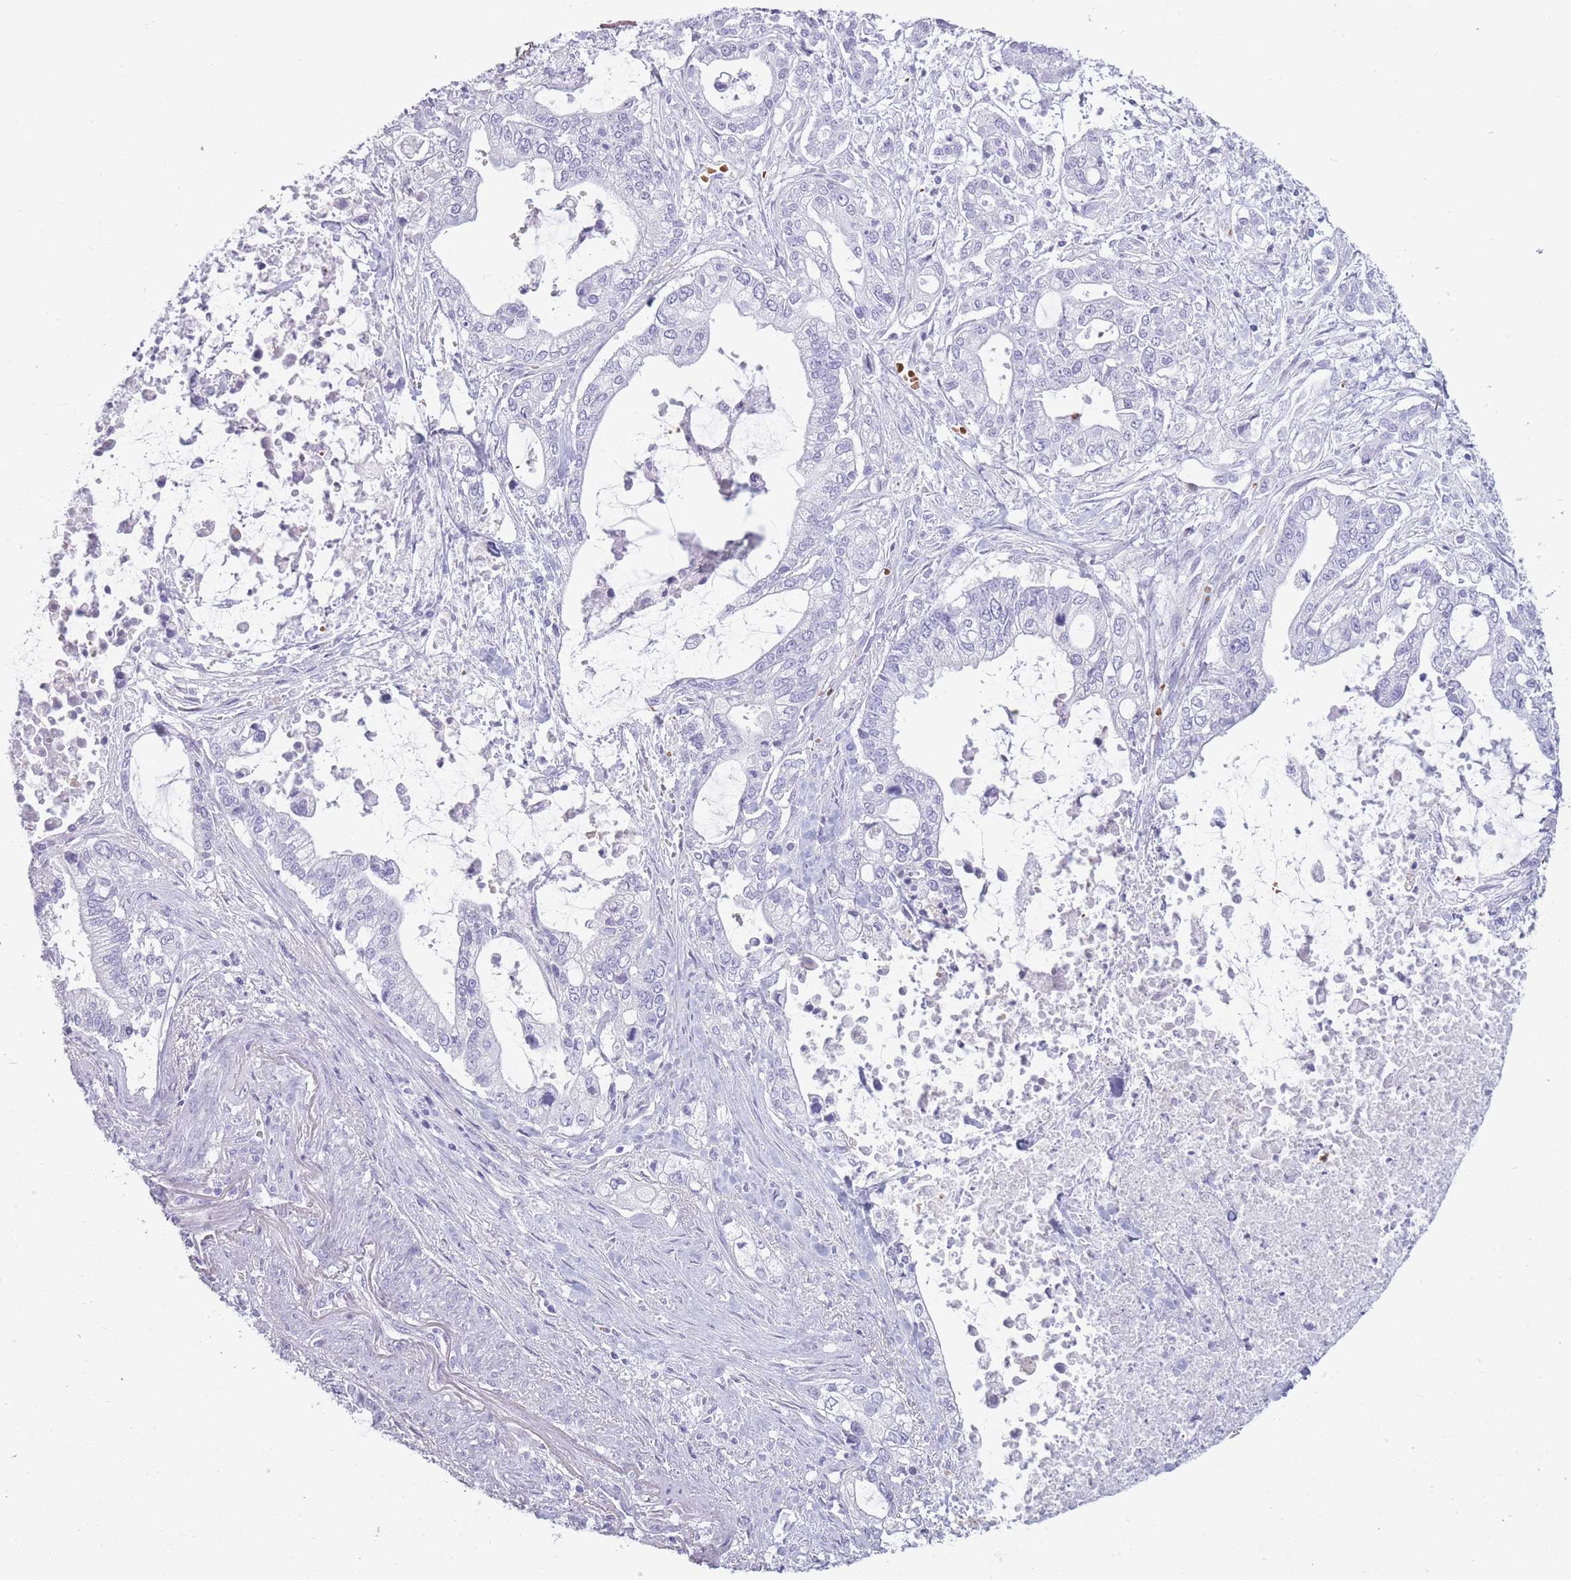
{"staining": {"intensity": "negative", "quantity": "none", "location": "none"}, "tissue": "pancreatic cancer", "cell_type": "Tumor cells", "image_type": "cancer", "snomed": [{"axis": "morphology", "description": "Adenocarcinoma, NOS"}, {"axis": "topography", "description": "Pancreas"}], "caption": "A histopathology image of human adenocarcinoma (pancreatic) is negative for staining in tumor cells.", "gene": "OR7C1", "patient": {"sex": "male", "age": 69}}